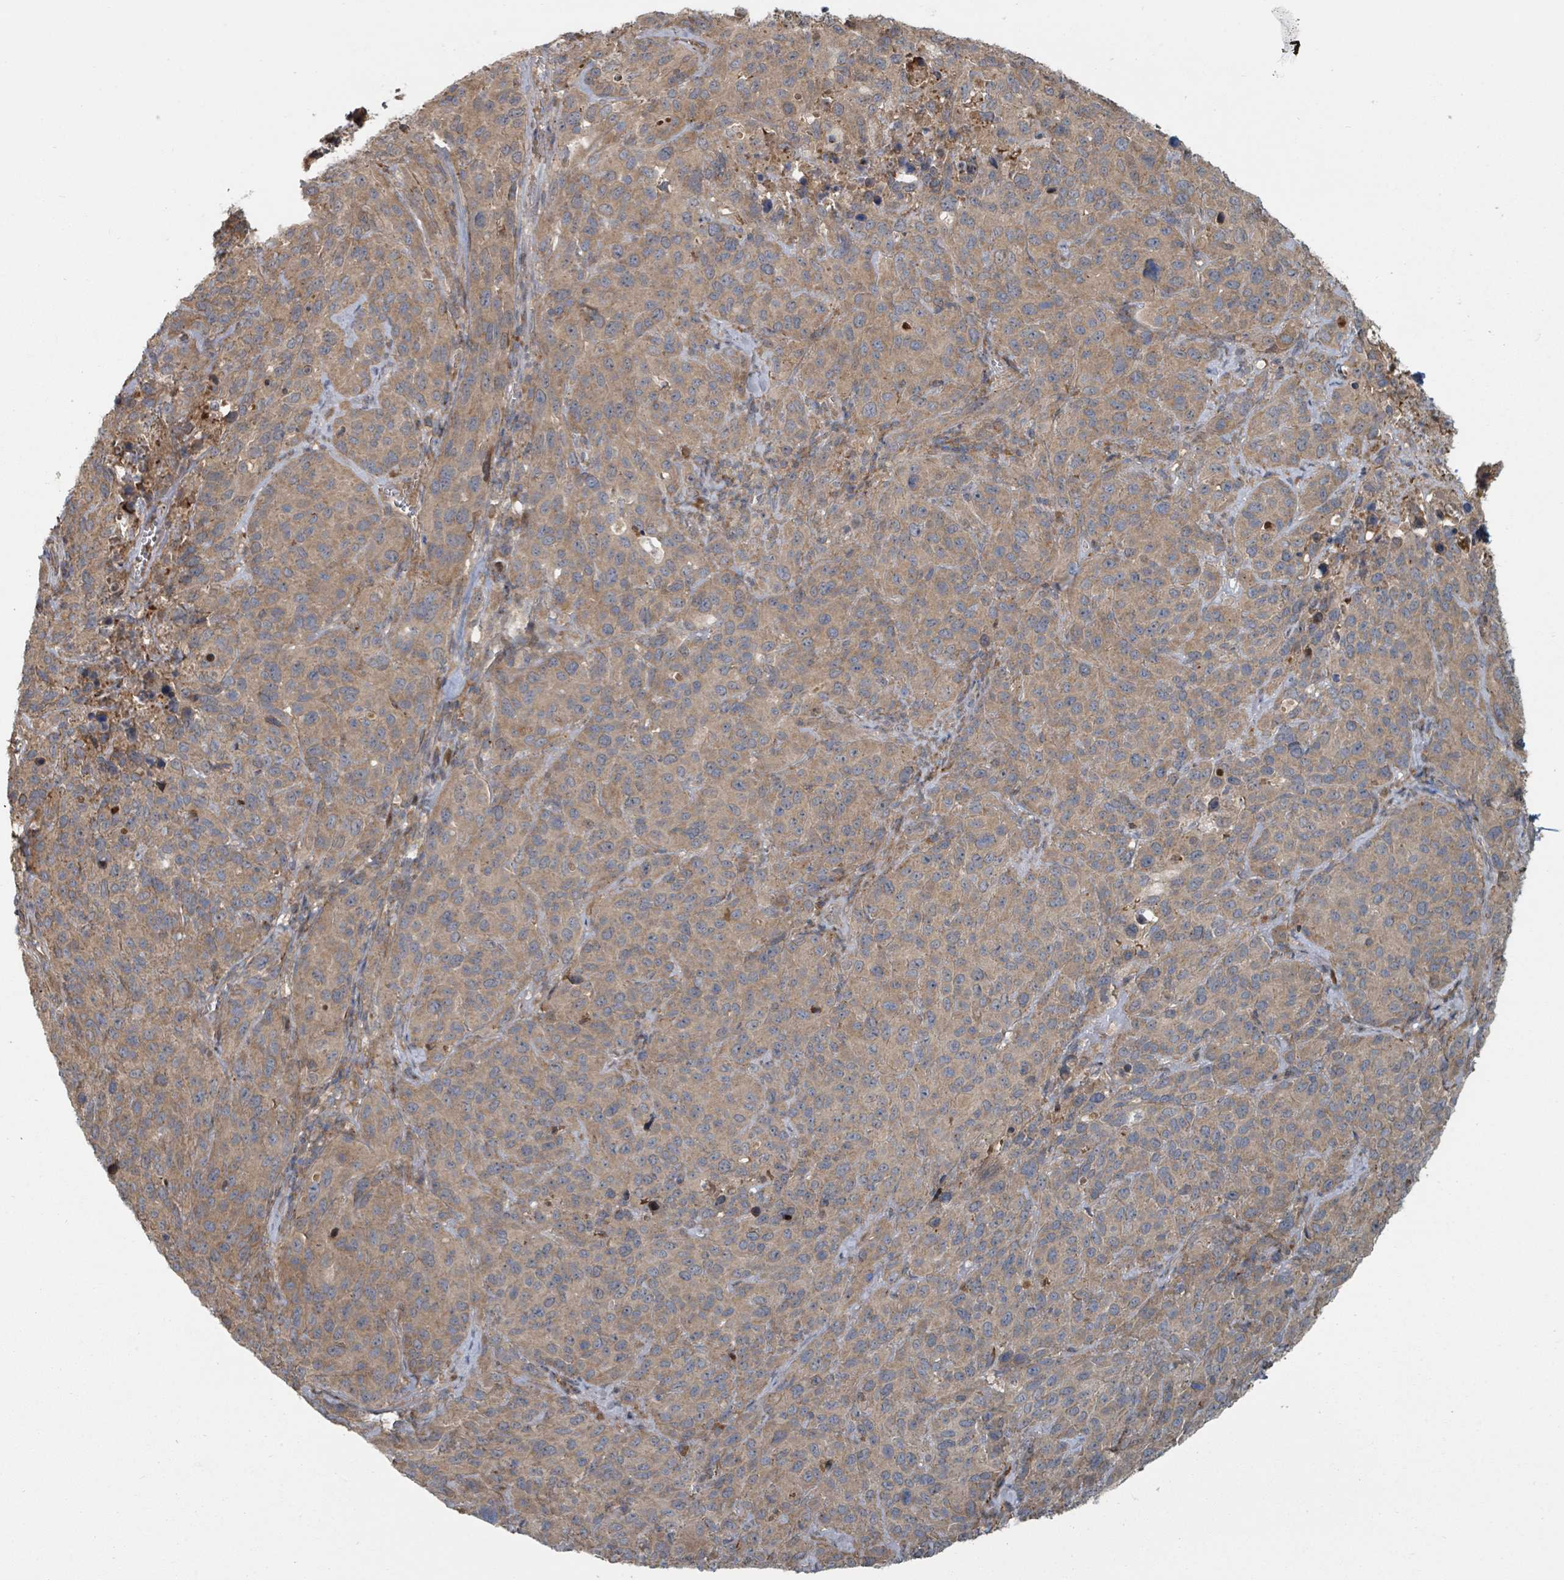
{"staining": {"intensity": "weak", "quantity": ">75%", "location": "cytoplasmic/membranous"}, "tissue": "cervical cancer", "cell_type": "Tumor cells", "image_type": "cancer", "snomed": [{"axis": "morphology", "description": "Squamous cell carcinoma, NOS"}, {"axis": "topography", "description": "Cervix"}], "caption": "Human cervical cancer (squamous cell carcinoma) stained with a brown dye exhibits weak cytoplasmic/membranous positive staining in approximately >75% of tumor cells.", "gene": "DPM1", "patient": {"sex": "female", "age": 51}}